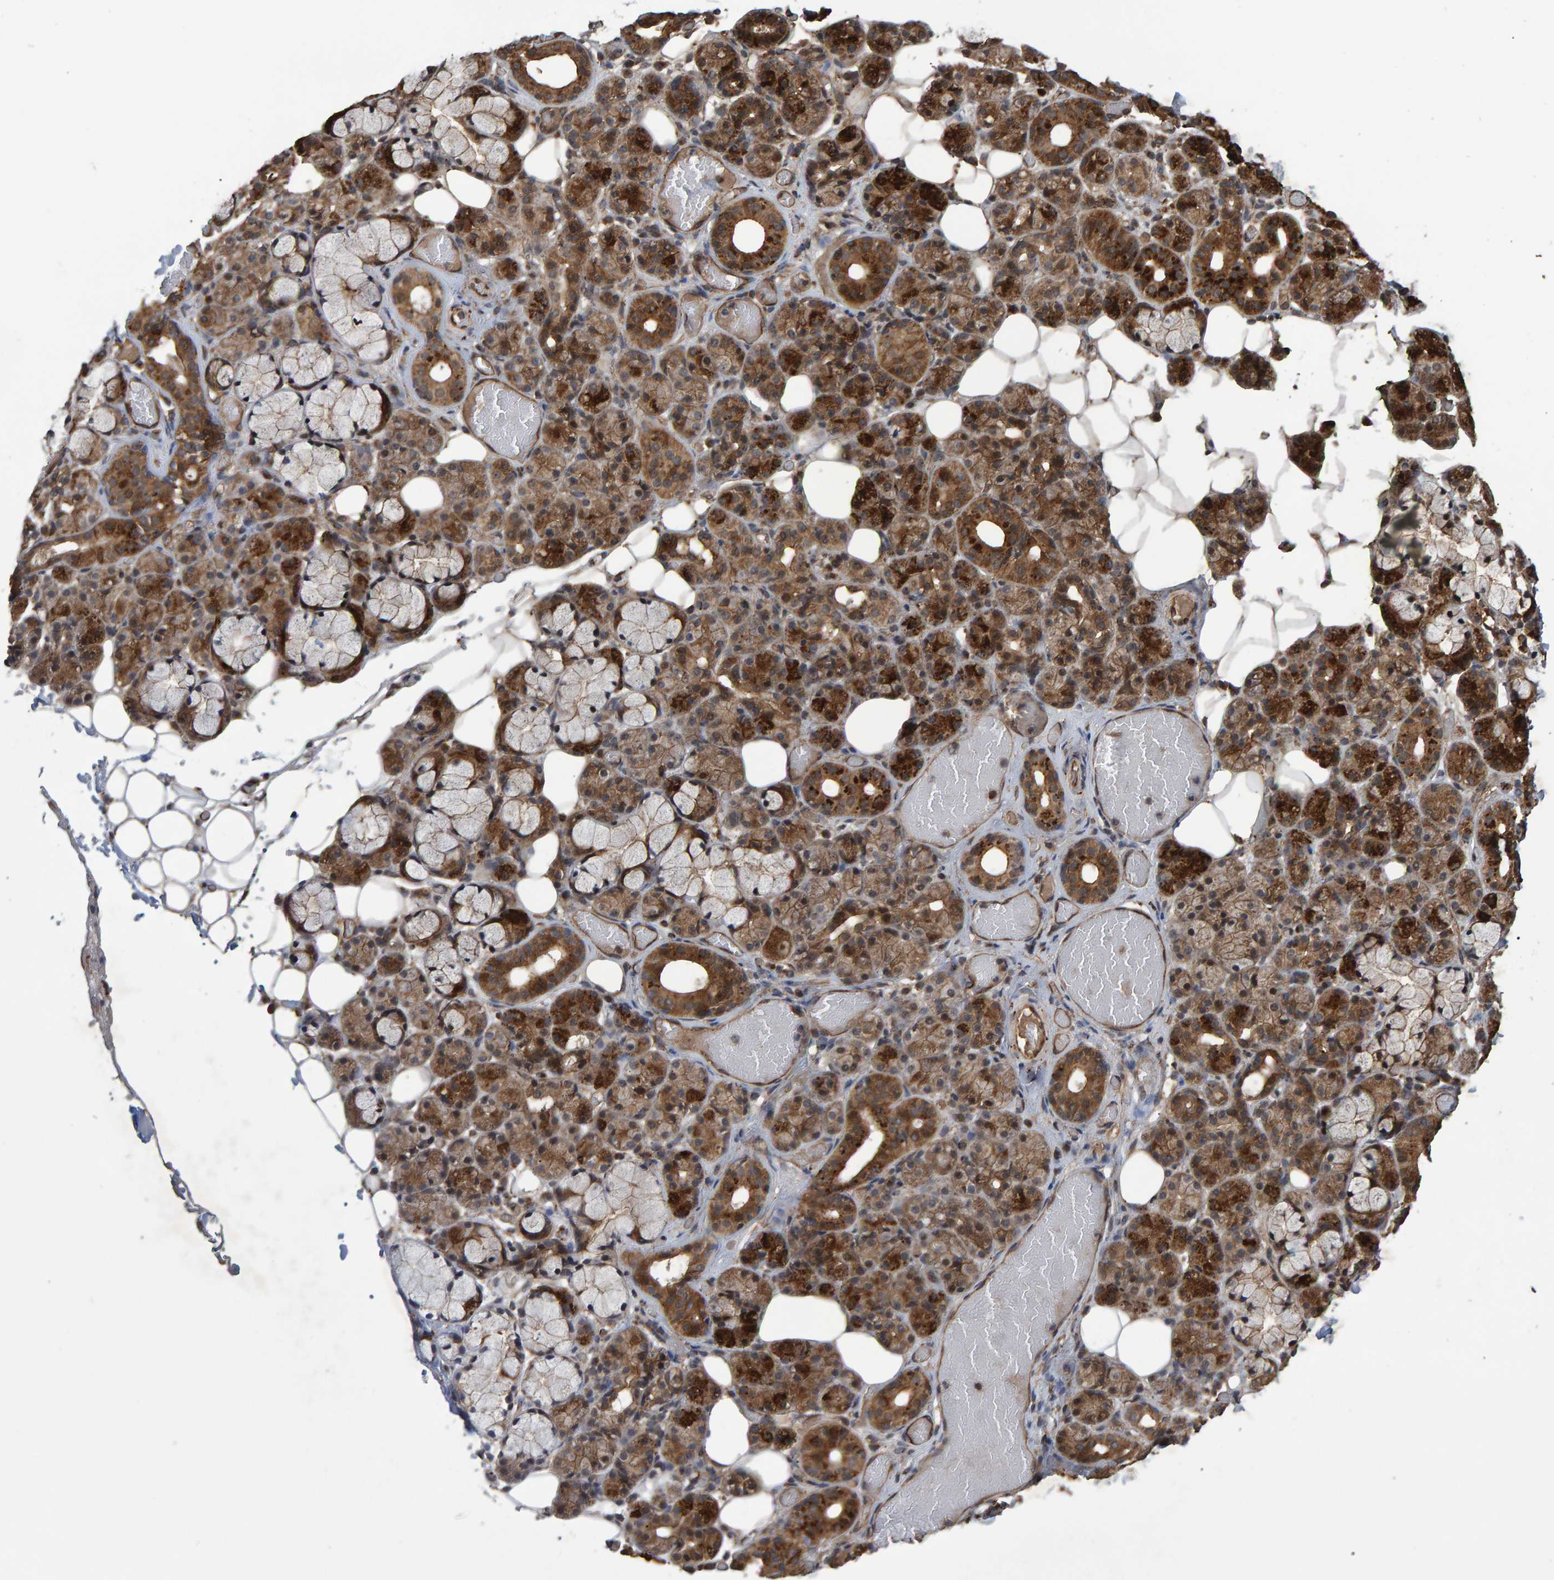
{"staining": {"intensity": "strong", "quantity": "25%-75%", "location": "cytoplasmic/membranous"}, "tissue": "salivary gland", "cell_type": "Glandular cells", "image_type": "normal", "snomed": [{"axis": "morphology", "description": "Normal tissue, NOS"}, {"axis": "topography", "description": "Salivary gland"}], "caption": "Immunohistochemical staining of normal salivary gland shows strong cytoplasmic/membranous protein expression in approximately 25%-75% of glandular cells. Nuclei are stained in blue.", "gene": "TRIM68", "patient": {"sex": "male", "age": 63}}